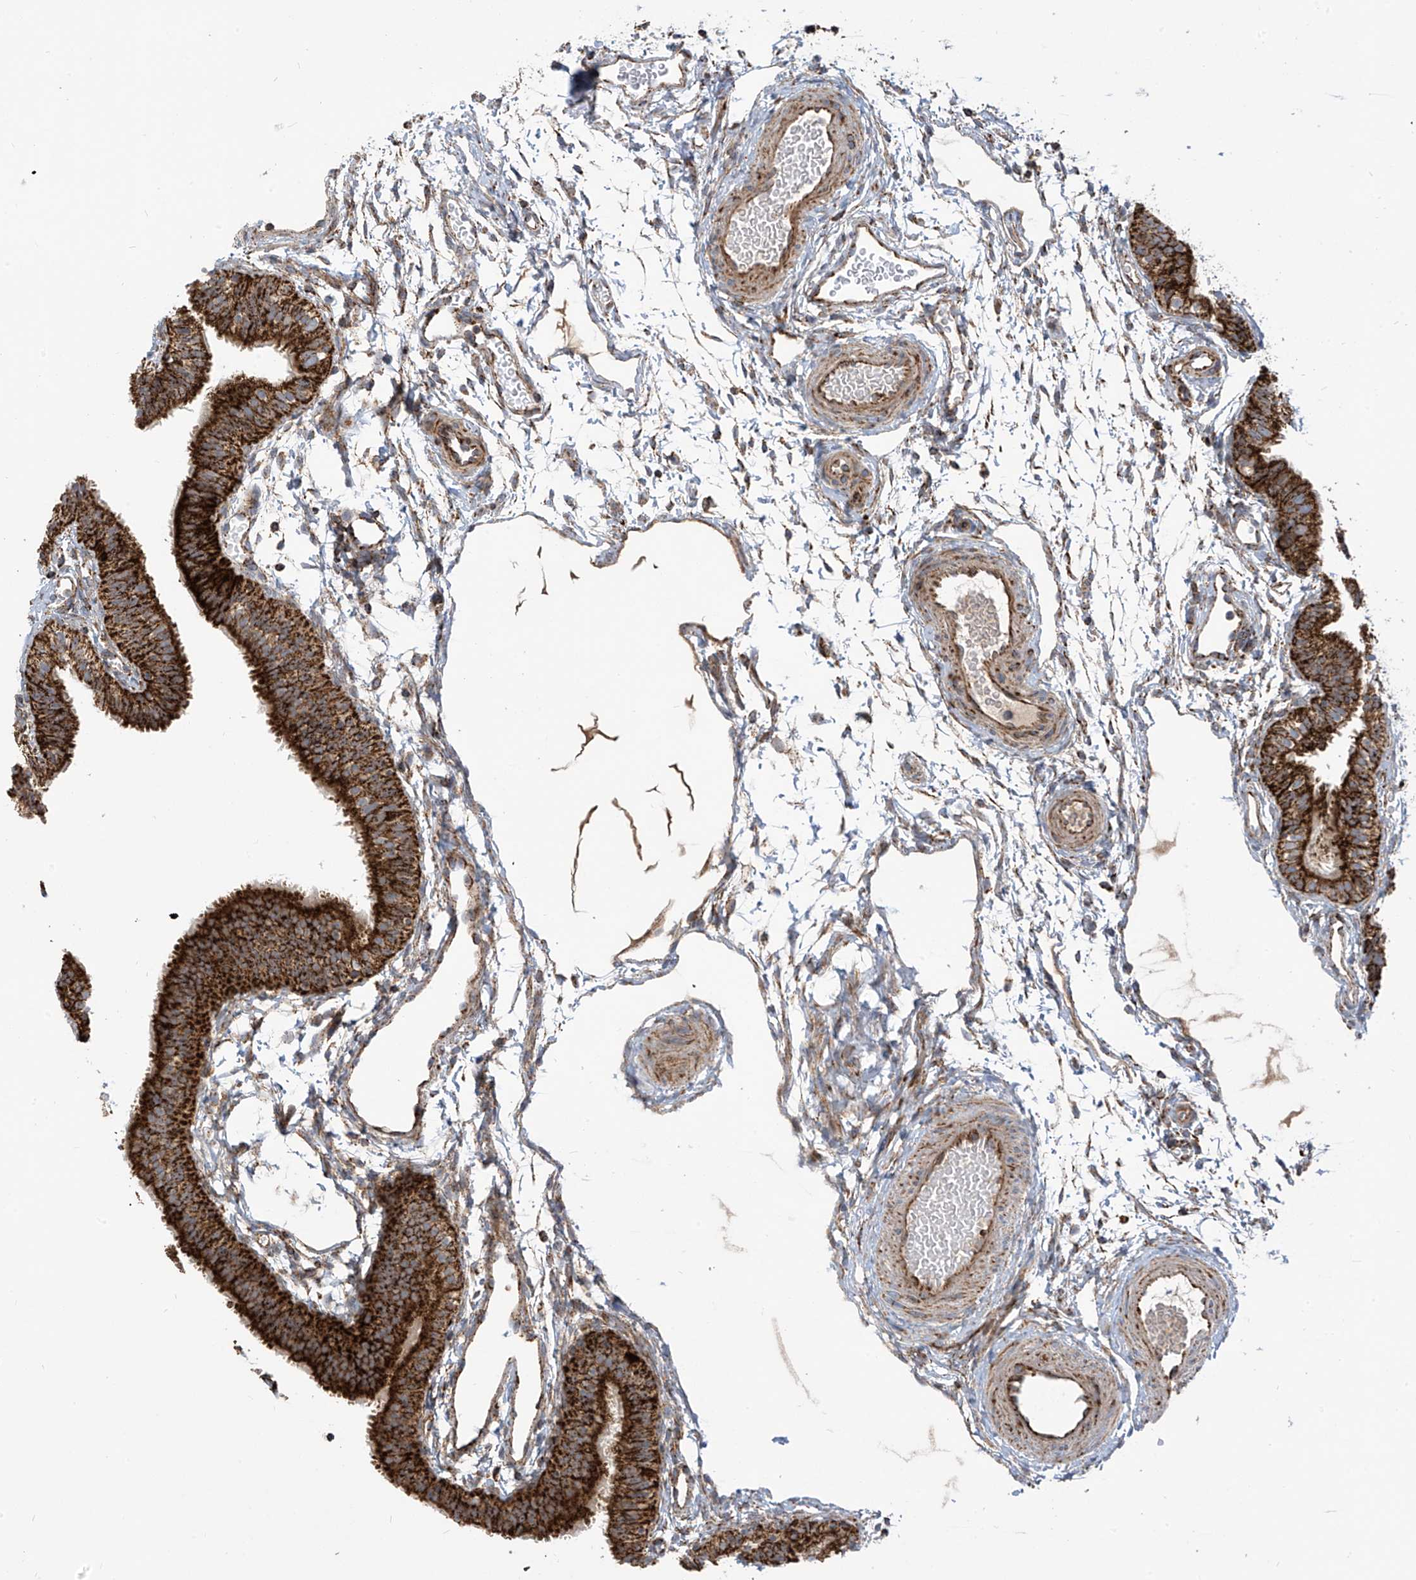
{"staining": {"intensity": "strong", "quantity": ">75%", "location": "cytoplasmic/membranous"}, "tissue": "fallopian tube", "cell_type": "Glandular cells", "image_type": "normal", "snomed": [{"axis": "morphology", "description": "Normal tissue, NOS"}, {"axis": "topography", "description": "Fallopian tube"}], "caption": "IHC staining of unremarkable fallopian tube, which demonstrates high levels of strong cytoplasmic/membranous expression in approximately >75% of glandular cells indicating strong cytoplasmic/membranous protein expression. The staining was performed using DAB (3,3'-diaminobenzidine) (brown) for protein detection and nuclei were counterstained in hematoxylin (blue).", "gene": "COX10", "patient": {"sex": "female", "age": 35}}